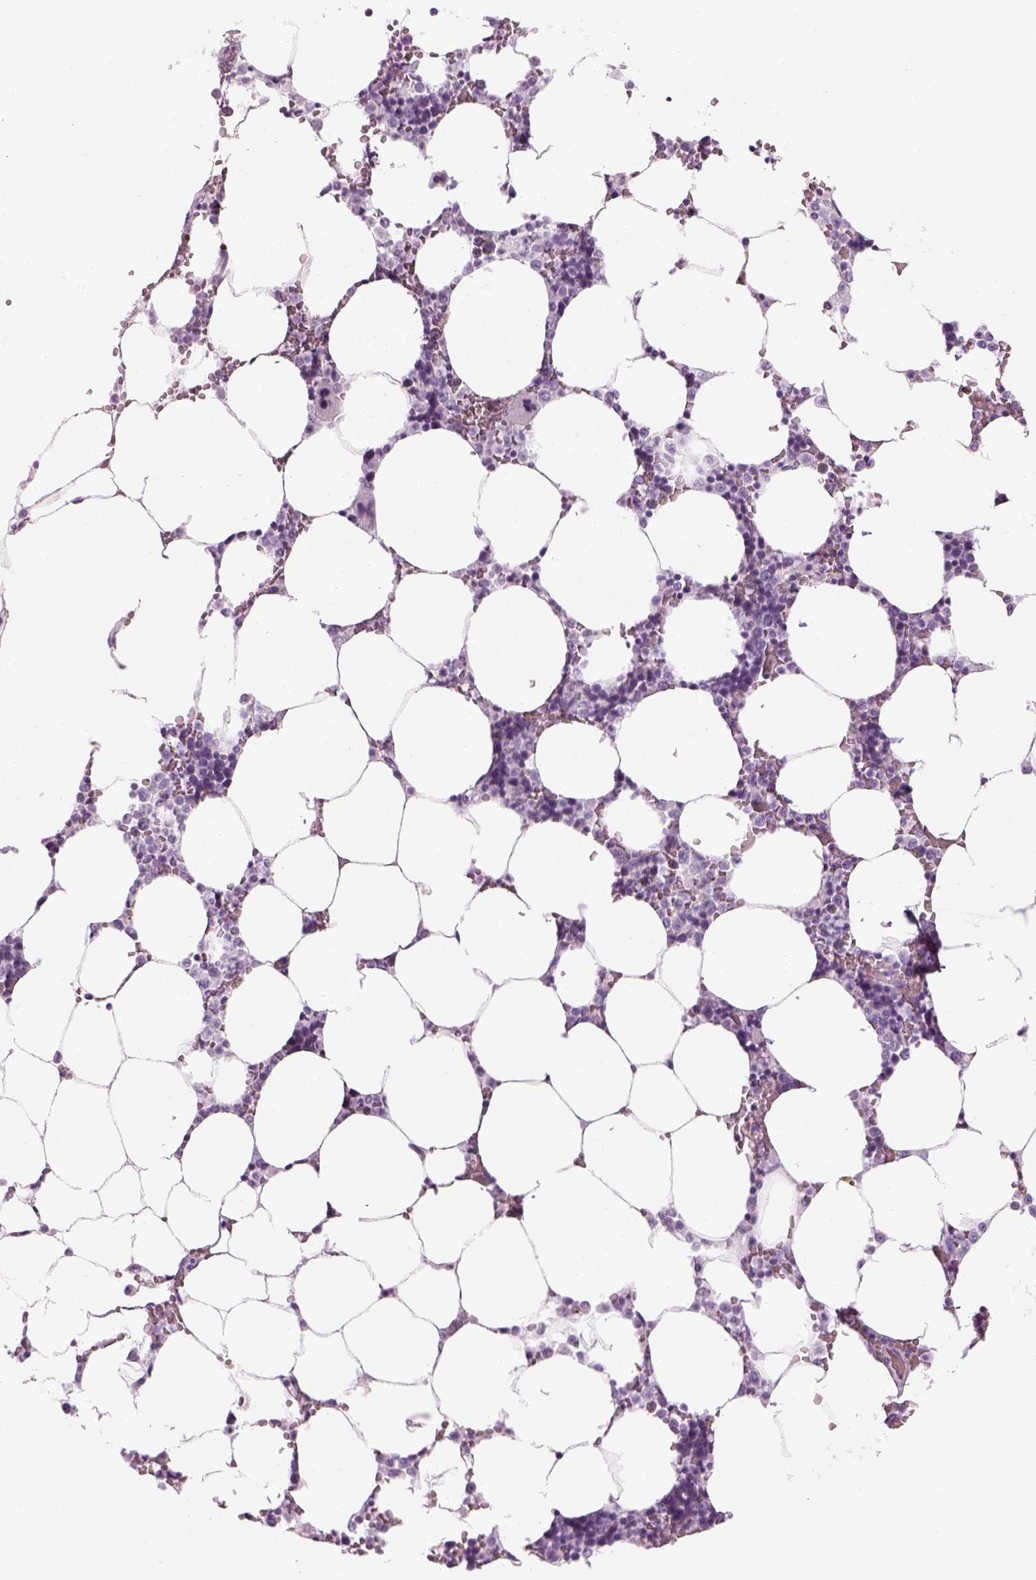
{"staining": {"intensity": "negative", "quantity": "none", "location": "none"}, "tissue": "bone marrow", "cell_type": "Hematopoietic cells", "image_type": "normal", "snomed": [{"axis": "morphology", "description": "Normal tissue, NOS"}, {"axis": "topography", "description": "Bone marrow"}], "caption": "Immunohistochemistry (IHC) image of normal bone marrow: bone marrow stained with DAB (3,3'-diaminobenzidine) demonstrates no significant protein positivity in hematopoietic cells. Brightfield microscopy of immunohistochemistry stained with DAB (brown) and hematoxylin (blue), captured at high magnification.", "gene": "SAG", "patient": {"sex": "female", "age": 52}}